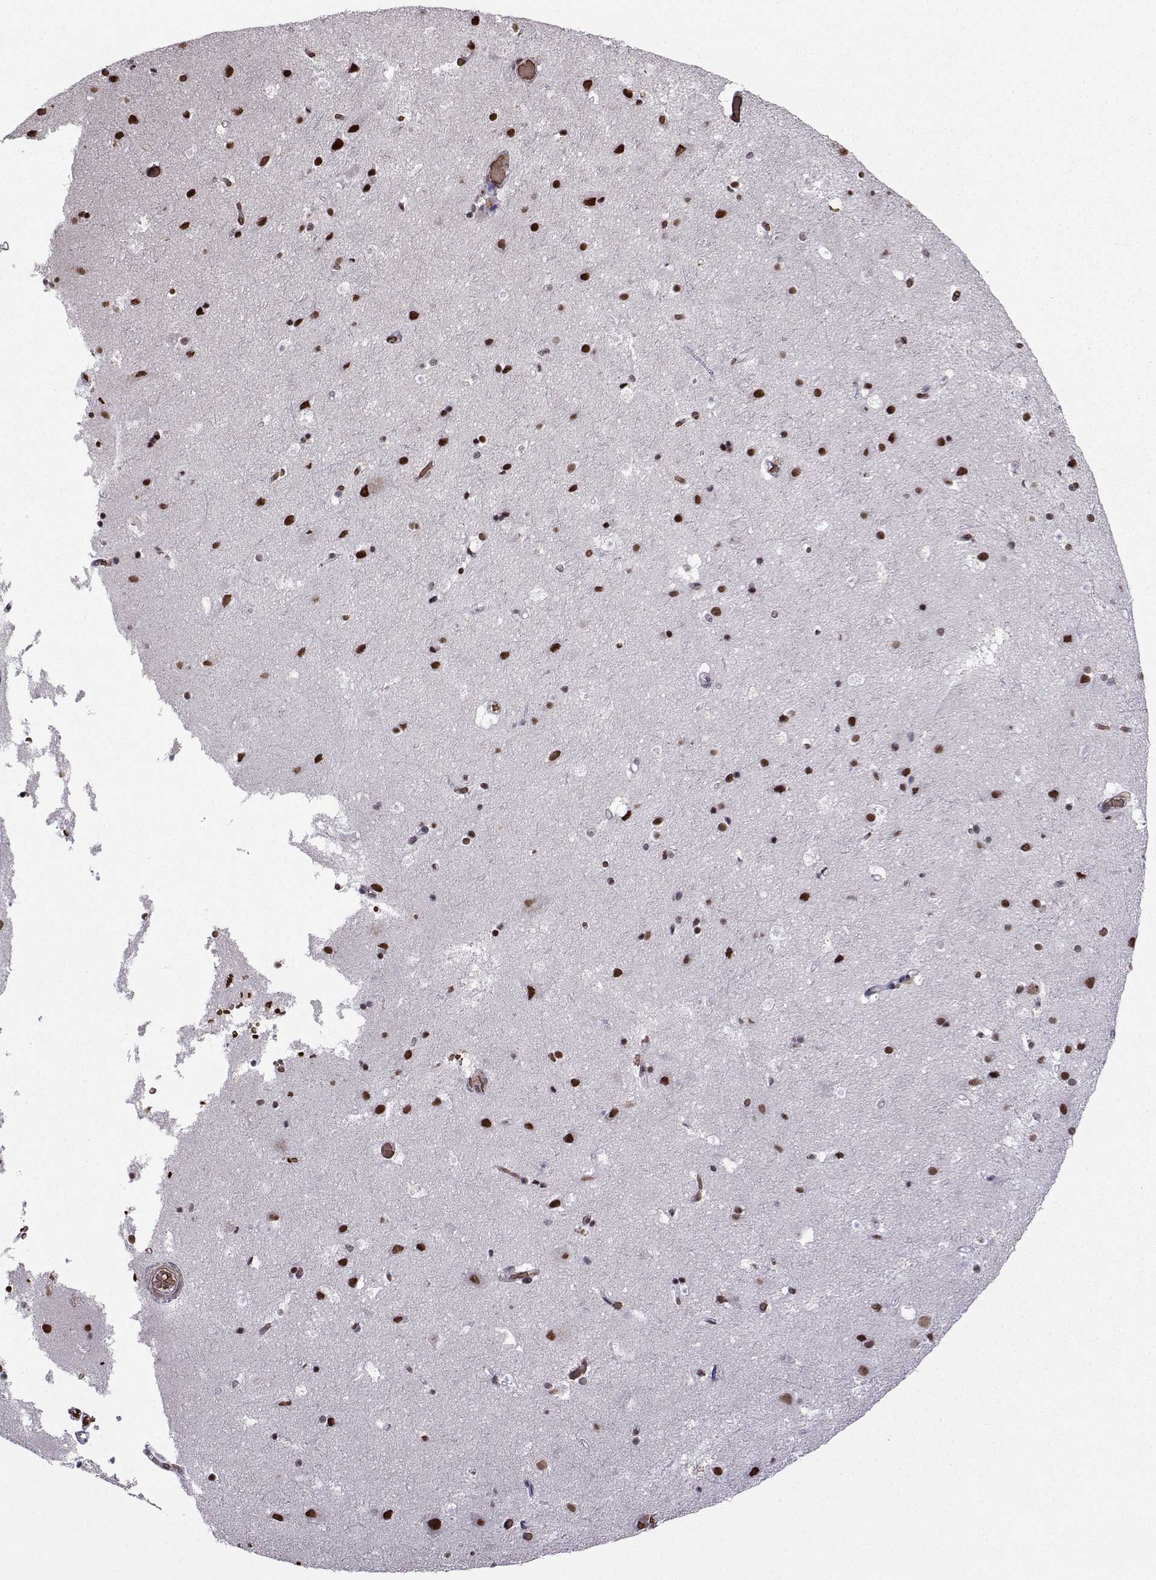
{"staining": {"intensity": "negative", "quantity": "none", "location": "none"}, "tissue": "cerebral cortex", "cell_type": "Endothelial cells", "image_type": "normal", "snomed": [{"axis": "morphology", "description": "Normal tissue, NOS"}, {"axis": "topography", "description": "Cerebral cortex"}], "caption": "Endothelial cells show no significant expression in benign cerebral cortex. Brightfield microscopy of IHC stained with DAB (brown) and hematoxylin (blue), captured at high magnification.", "gene": "CCNK", "patient": {"sex": "female", "age": 52}}